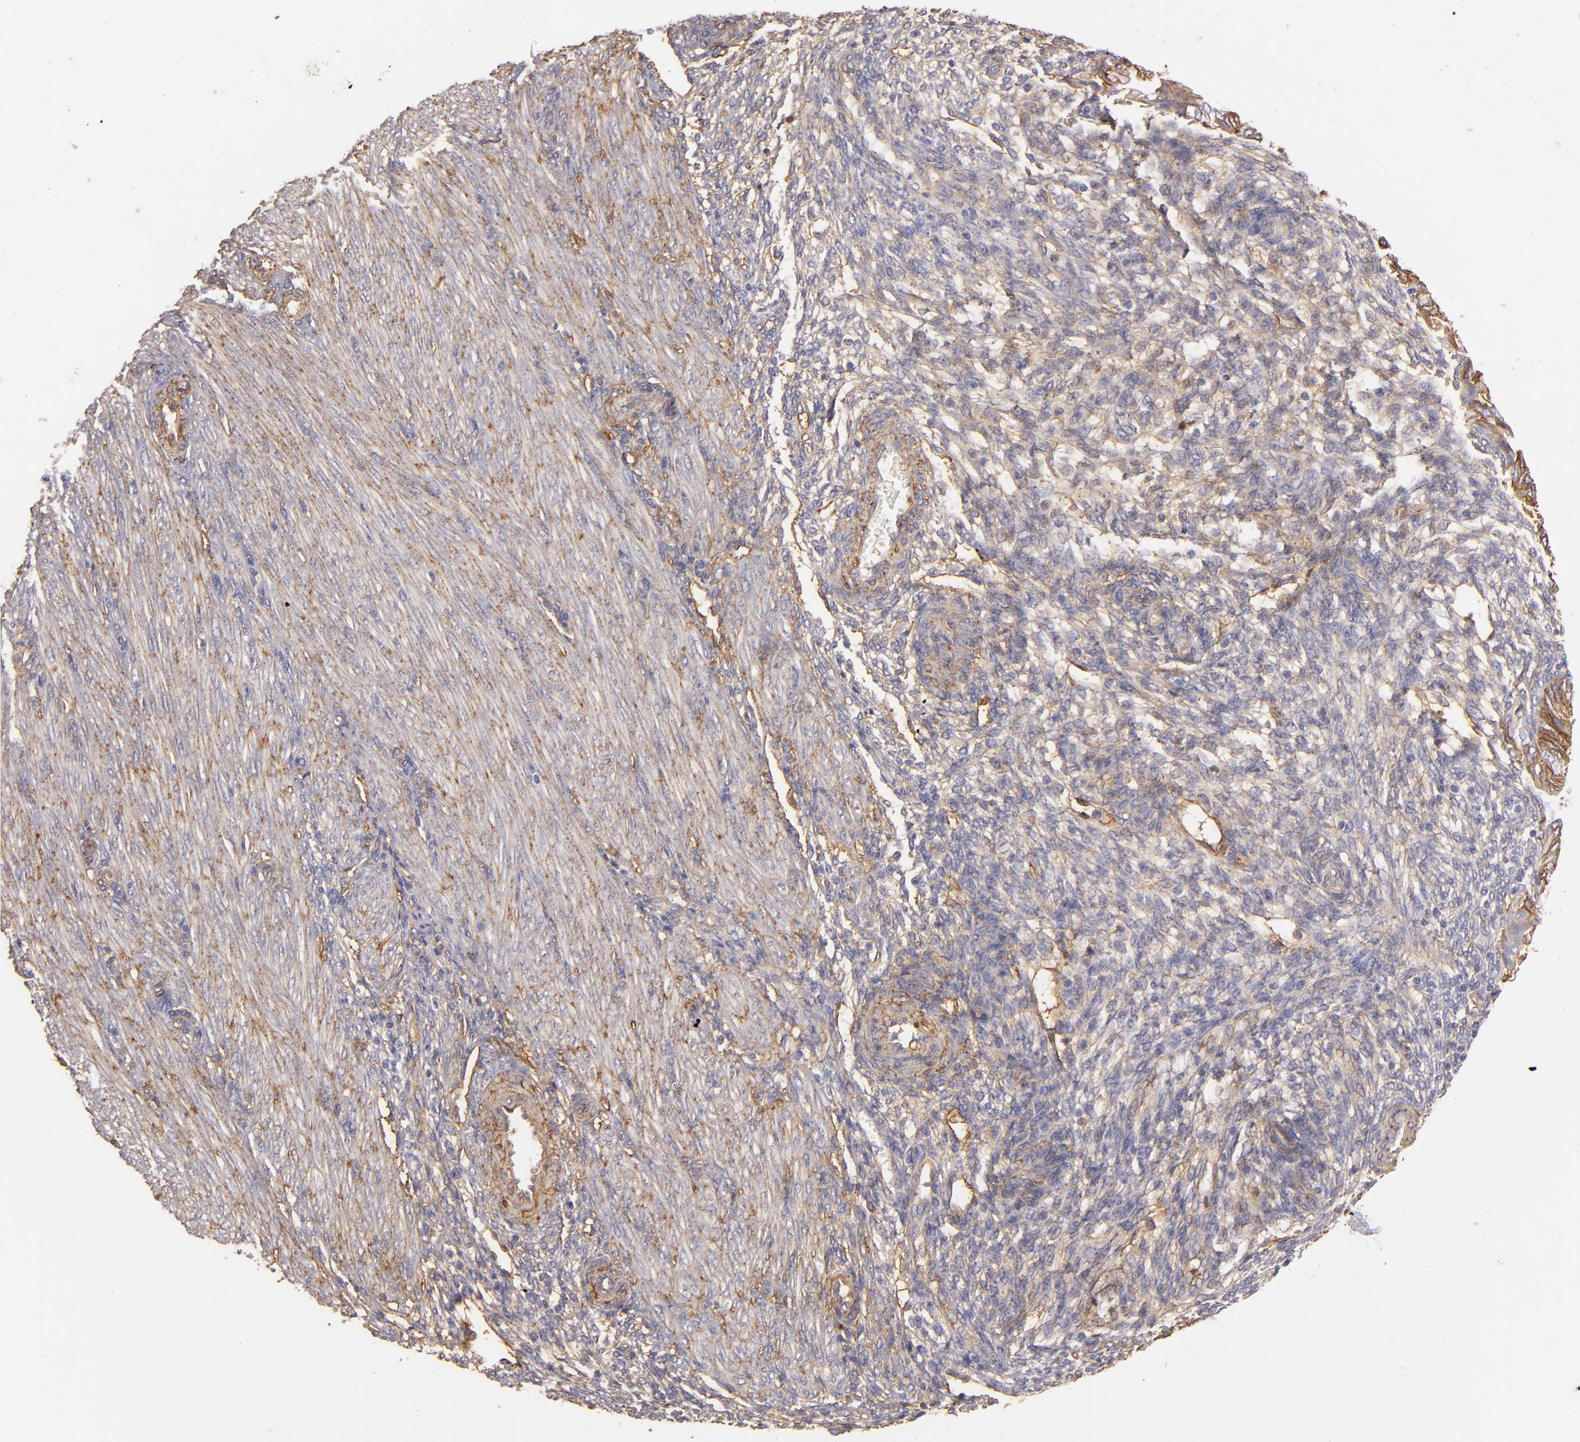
{"staining": {"intensity": "moderate", "quantity": ">75%", "location": "cytoplasmic/membranous"}, "tissue": "endometrial cancer", "cell_type": "Tumor cells", "image_type": "cancer", "snomed": [{"axis": "morphology", "description": "Adenocarcinoma, NOS"}, {"axis": "topography", "description": "Endometrium"}], "caption": "Adenocarcinoma (endometrial) was stained to show a protein in brown. There is medium levels of moderate cytoplasmic/membranous expression in about >75% of tumor cells.", "gene": "CD151", "patient": {"sex": "female", "age": 51}}